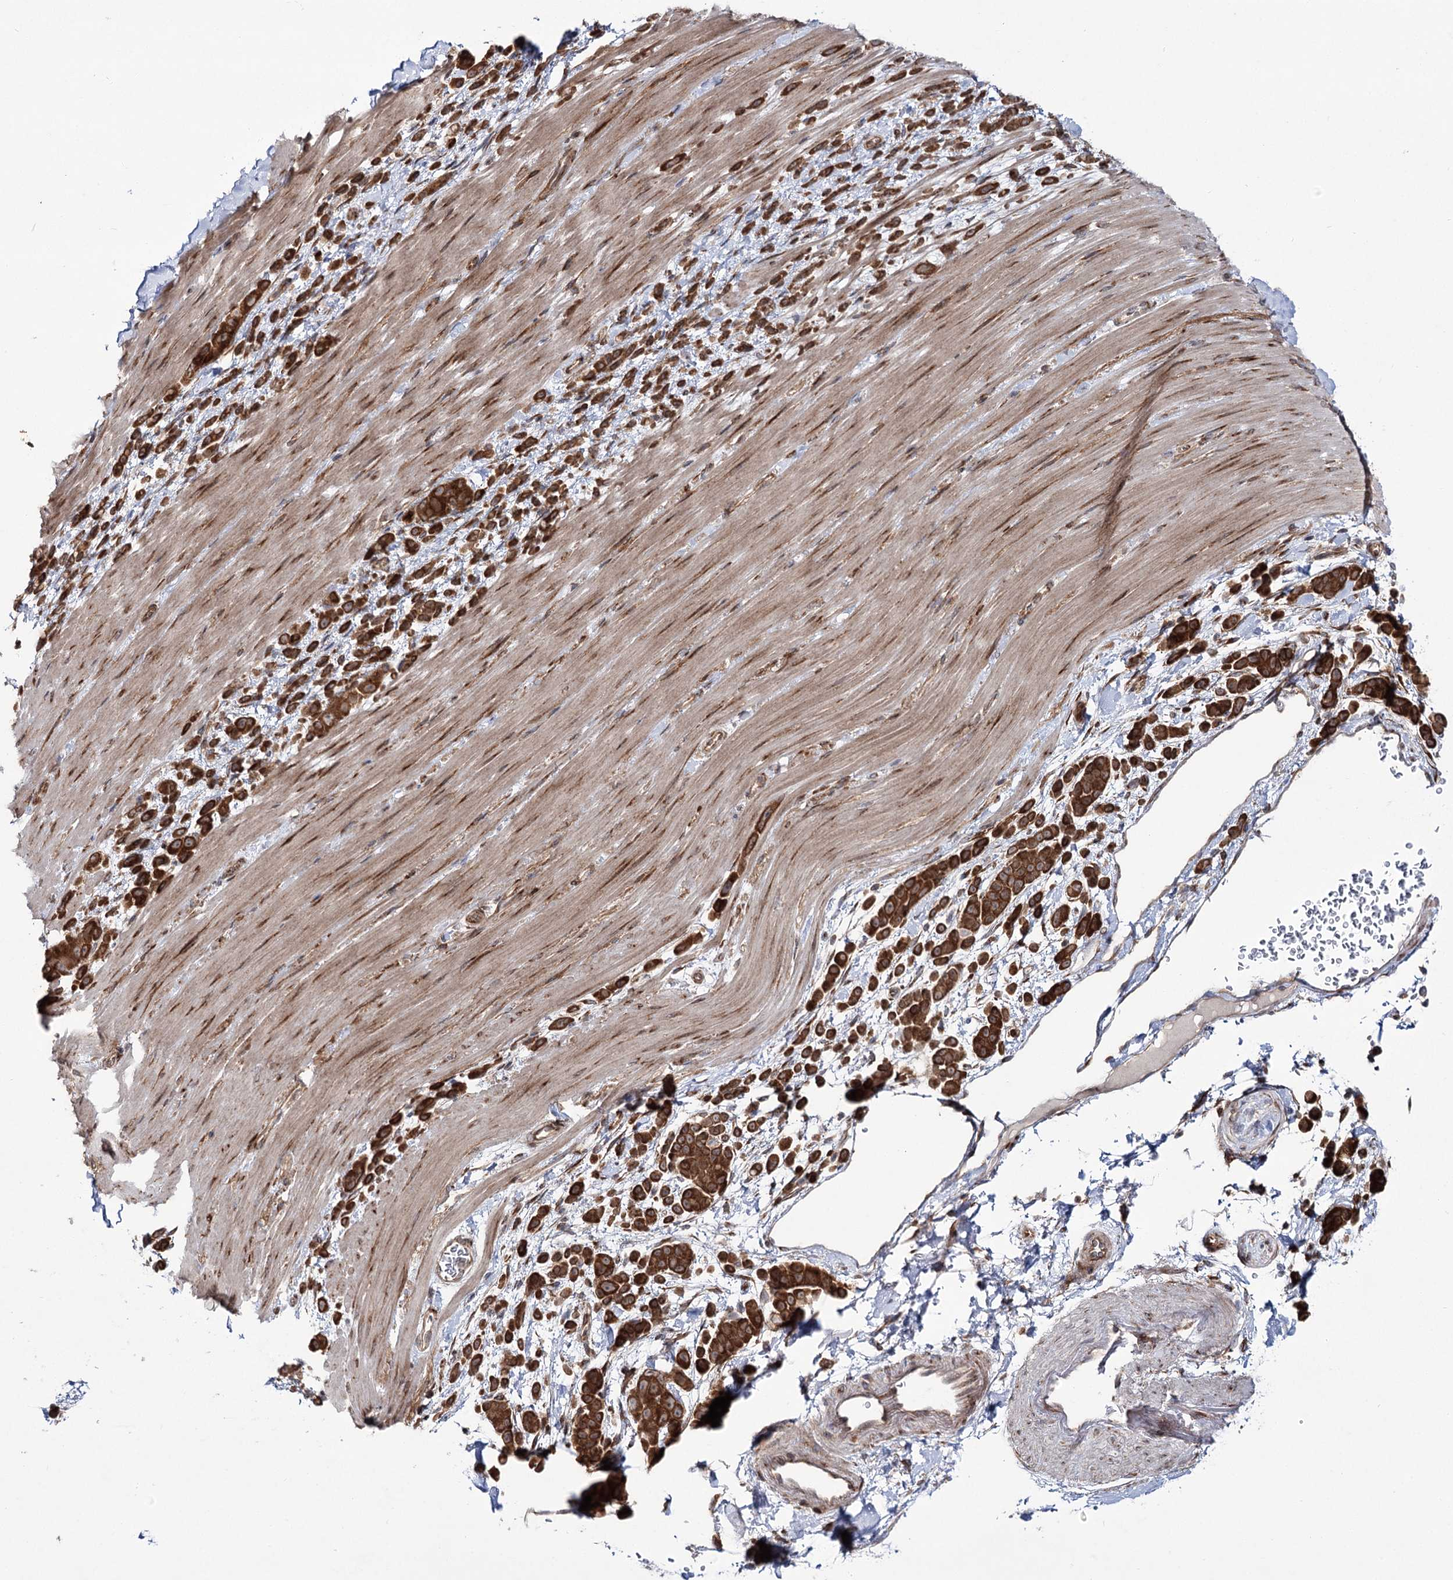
{"staining": {"intensity": "strong", "quantity": ">75%", "location": "cytoplasmic/membranous"}, "tissue": "pancreatic cancer", "cell_type": "Tumor cells", "image_type": "cancer", "snomed": [{"axis": "morphology", "description": "Normal tissue, NOS"}, {"axis": "morphology", "description": "Adenocarcinoma, NOS"}, {"axis": "topography", "description": "Pancreas"}], "caption": "Immunohistochemical staining of adenocarcinoma (pancreatic) displays high levels of strong cytoplasmic/membranous staining in about >75% of tumor cells.", "gene": "VWA2", "patient": {"sex": "female", "age": 64}}